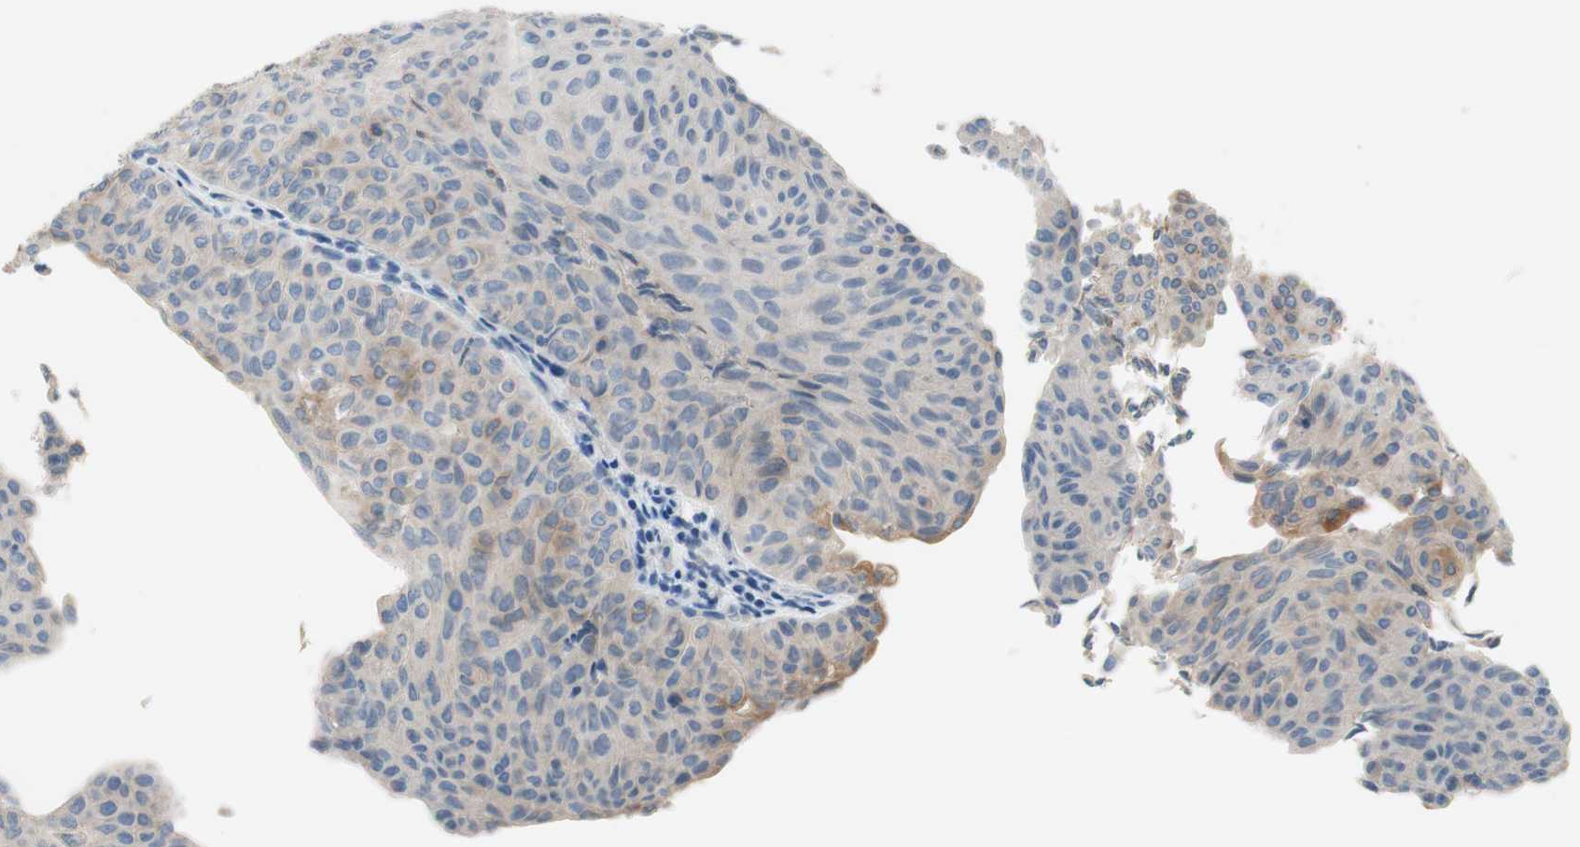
{"staining": {"intensity": "moderate", "quantity": "<25%", "location": "cytoplasmic/membranous"}, "tissue": "urothelial cancer", "cell_type": "Tumor cells", "image_type": "cancer", "snomed": [{"axis": "morphology", "description": "Urothelial carcinoma, Low grade"}, {"axis": "topography", "description": "Urinary bladder"}], "caption": "Human urothelial cancer stained with a protein marker displays moderate staining in tumor cells.", "gene": "FDFT1", "patient": {"sex": "male", "age": 78}}